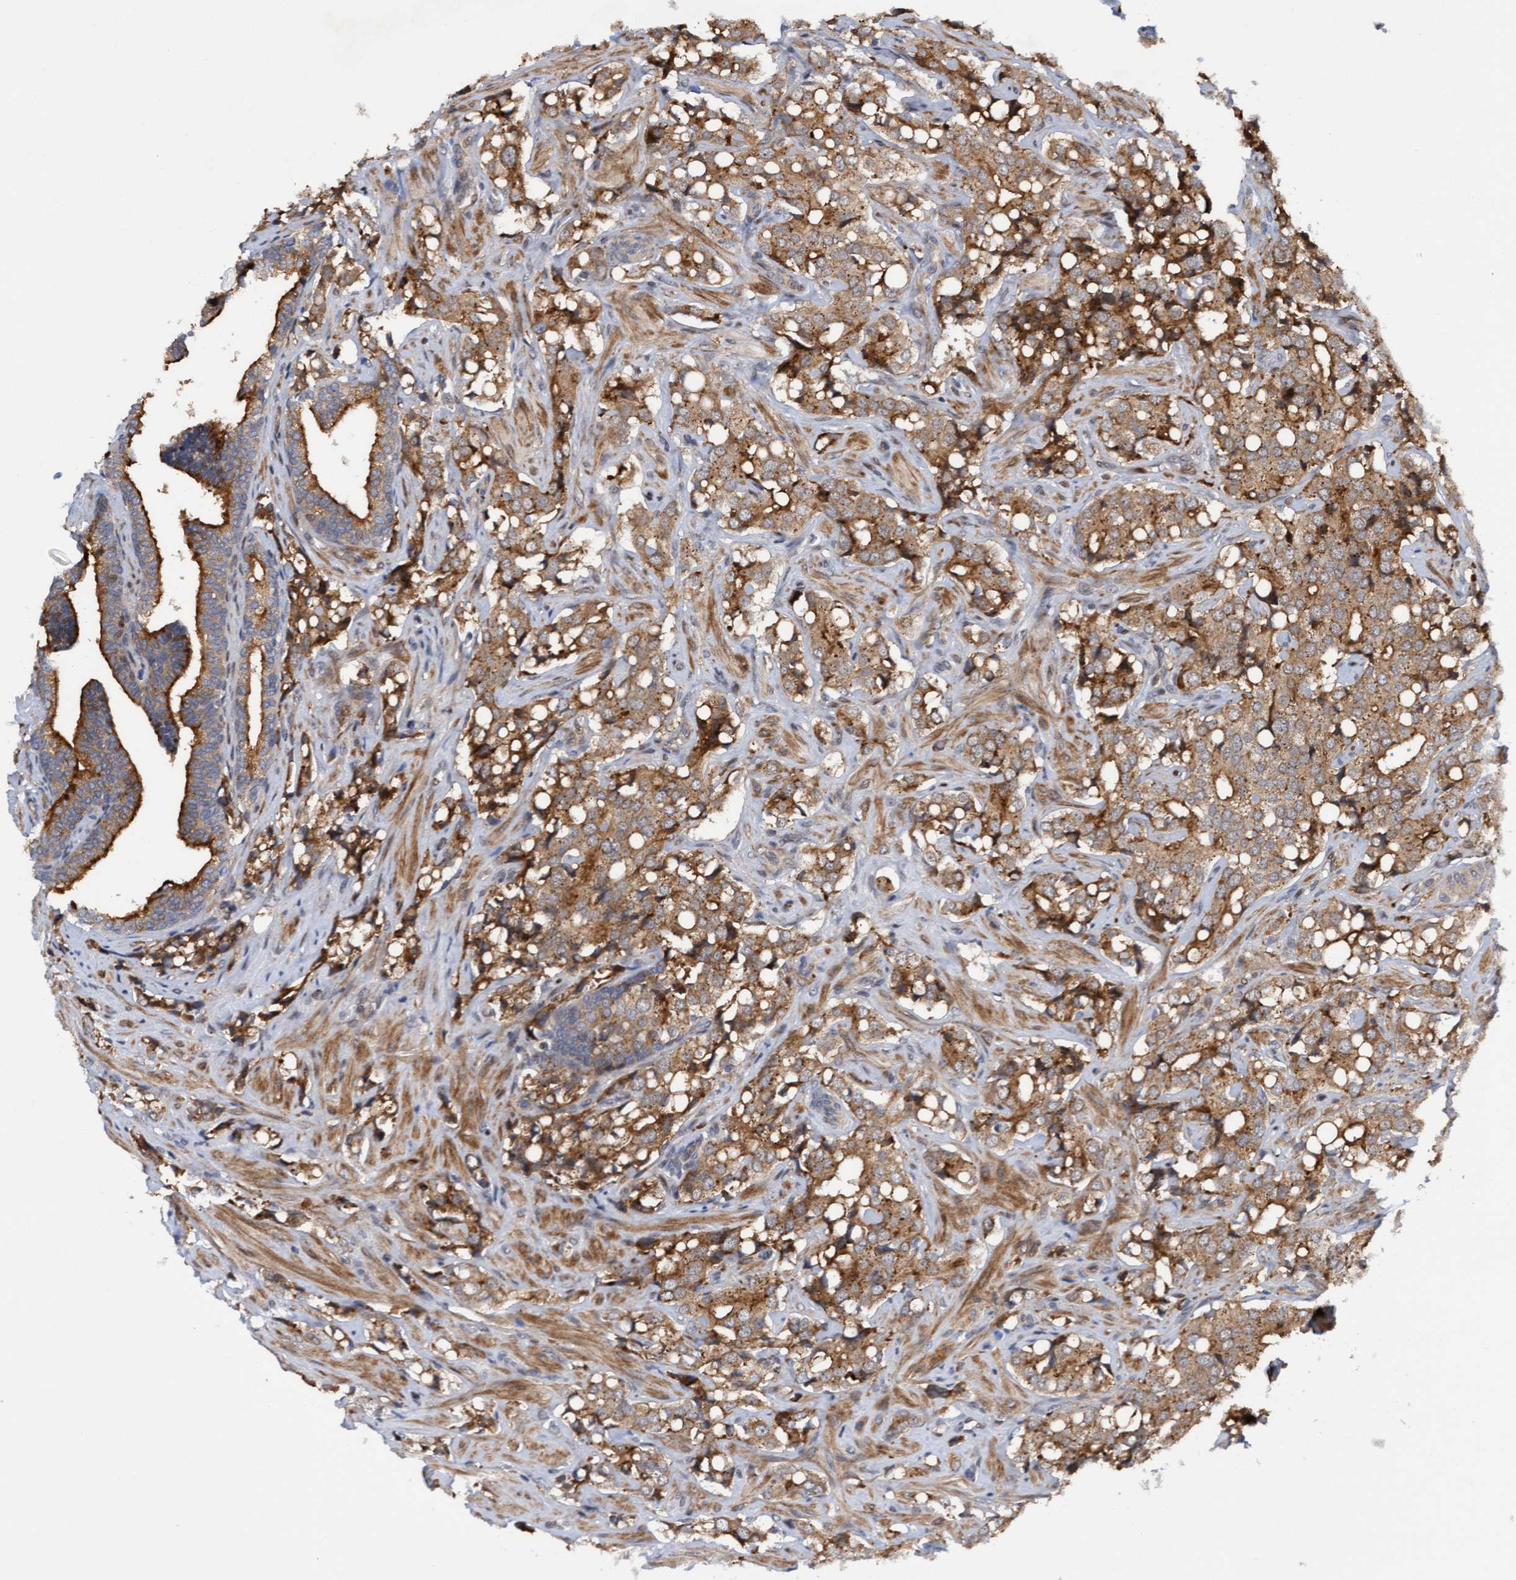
{"staining": {"intensity": "moderate", "quantity": ">75%", "location": "cytoplasmic/membranous"}, "tissue": "prostate cancer", "cell_type": "Tumor cells", "image_type": "cancer", "snomed": [{"axis": "morphology", "description": "Adenocarcinoma, High grade"}, {"axis": "topography", "description": "Prostate"}], "caption": "Immunohistochemical staining of human prostate adenocarcinoma (high-grade) exhibits moderate cytoplasmic/membranous protein positivity in approximately >75% of tumor cells.", "gene": "ITFG1", "patient": {"sex": "male", "age": 52}}